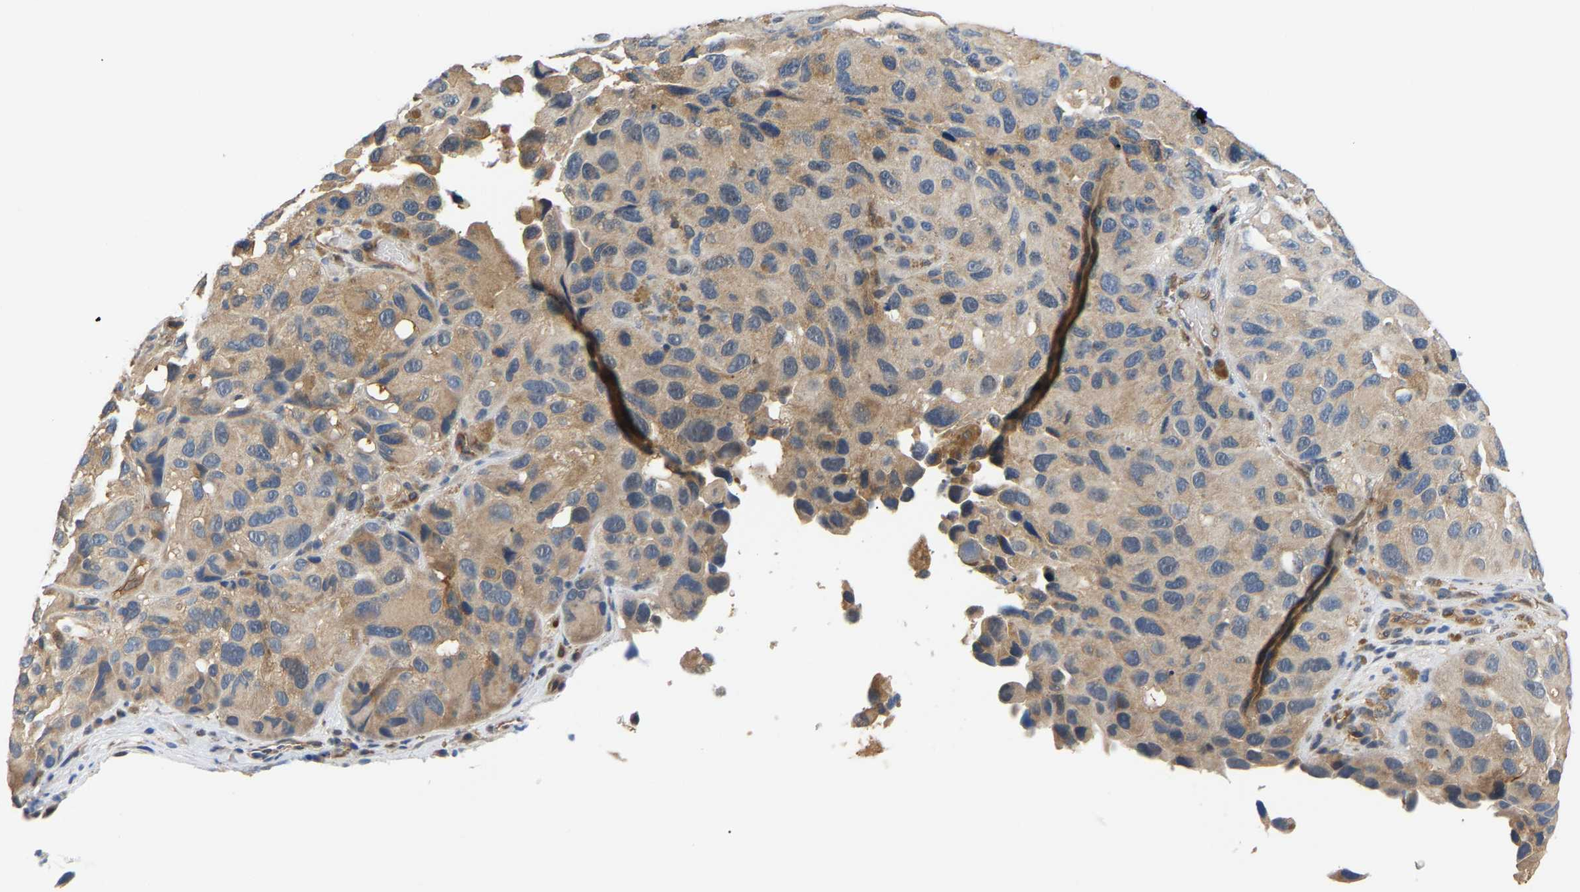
{"staining": {"intensity": "moderate", "quantity": "25%-75%", "location": "cytoplasmic/membranous"}, "tissue": "melanoma", "cell_type": "Tumor cells", "image_type": "cancer", "snomed": [{"axis": "morphology", "description": "Malignant melanoma, NOS"}, {"axis": "topography", "description": "Skin"}], "caption": "Human malignant melanoma stained with a brown dye displays moderate cytoplasmic/membranous positive positivity in approximately 25%-75% of tumor cells.", "gene": "ARHGEF12", "patient": {"sex": "female", "age": 73}}